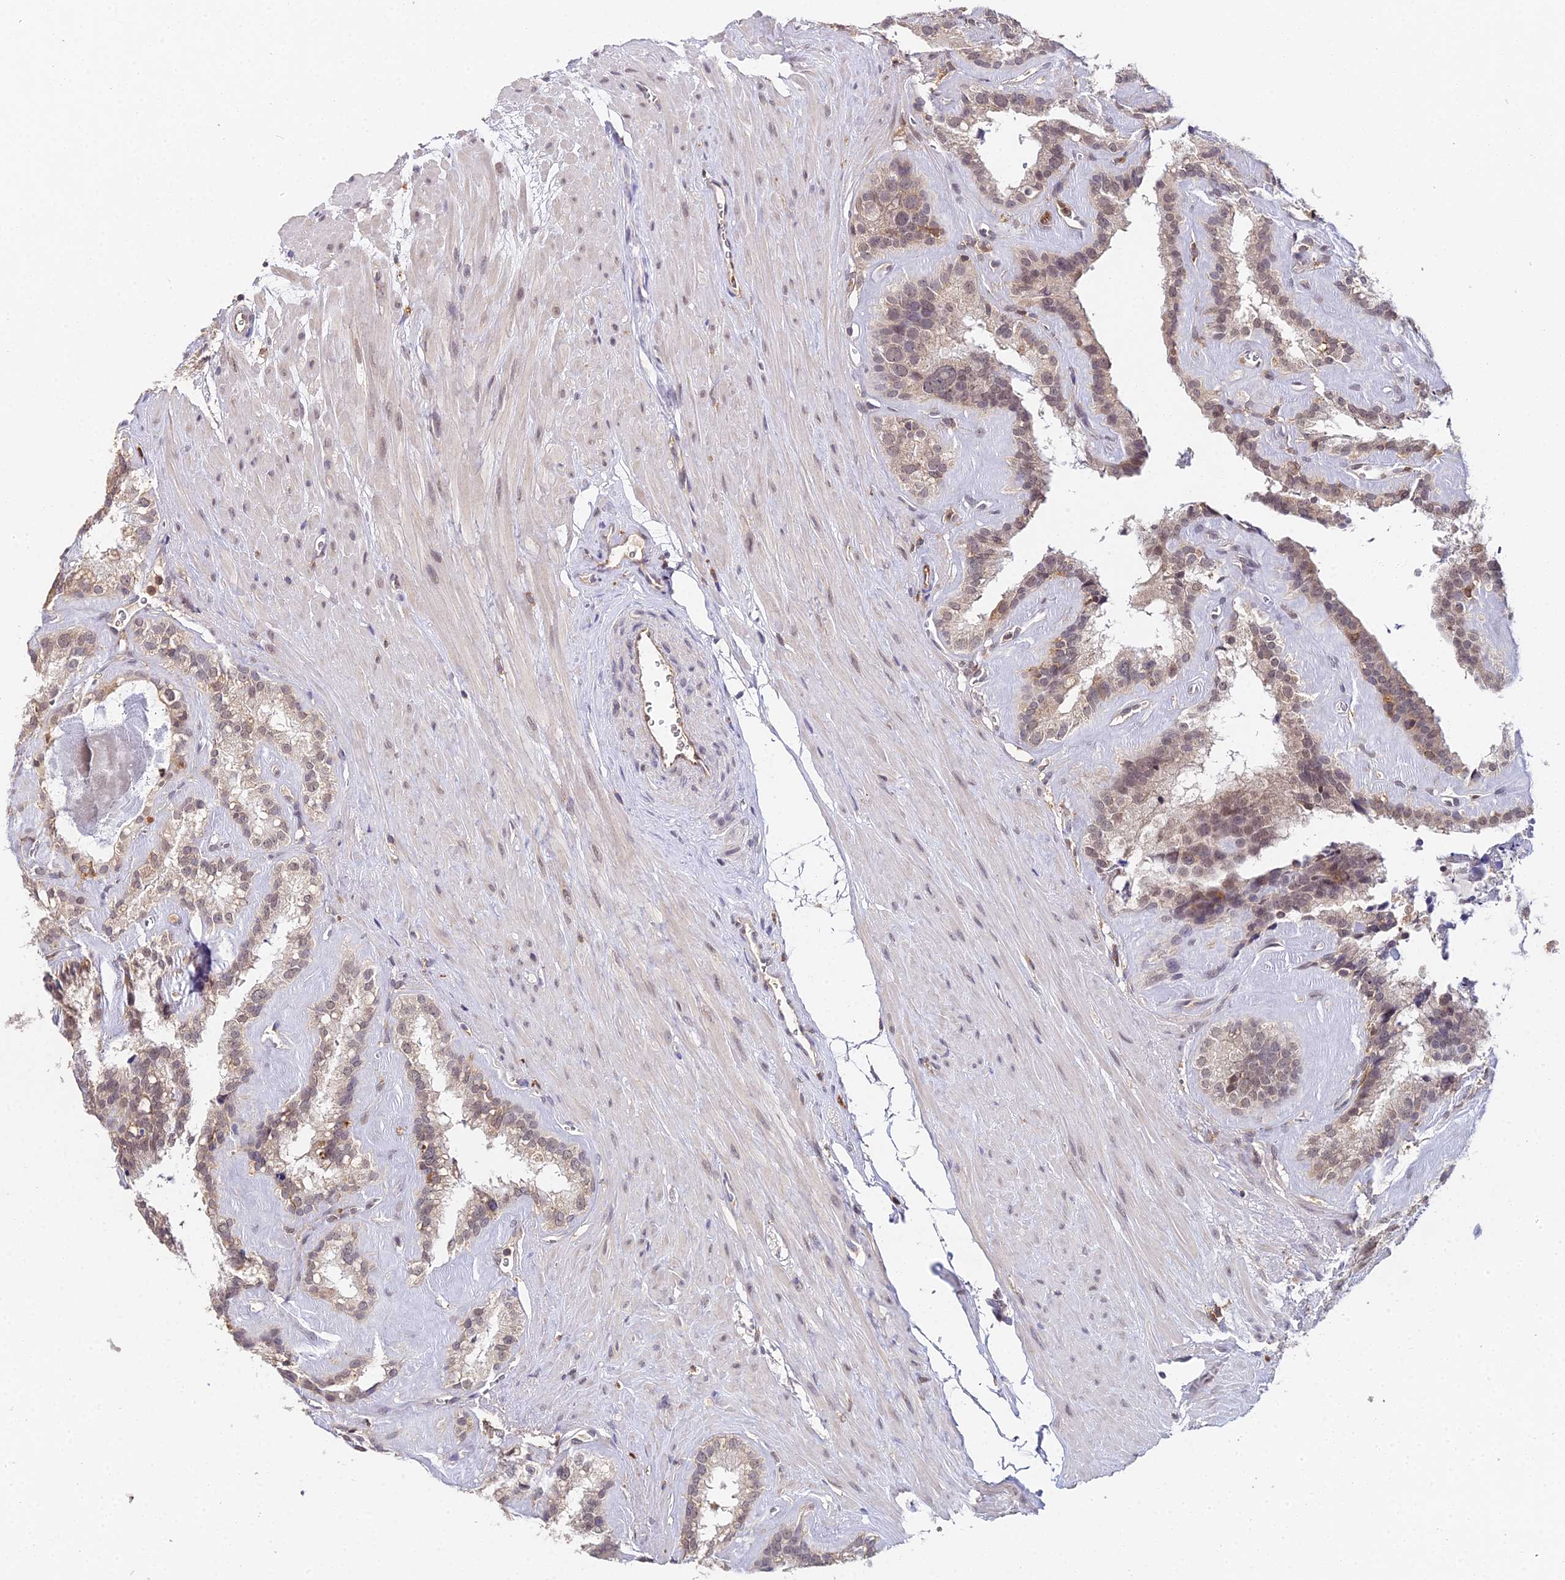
{"staining": {"intensity": "moderate", "quantity": "25%-75%", "location": "cytoplasmic/membranous,nuclear"}, "tissue": "seminal vesicle", "cell_type": "Glandular cells", "image_type": "normal", "snomed": [{"axis": "morphology", "description": "Normal tissue, NOS"}, {"axis": "topography", "description": "Prostate"}, {"axis": "topography", "description": "Seminal veicle"}], "caption": "Seminal vesicle stained with DAB (3,3'-diaminobenzidine) immunohistochemistry displays medium levels of moderate cytoplasmic/membranous,nuclear staining in approximately 25%-75% of glandular cells.", "gene": "TPRX1", "patient": {"sex": "male", "age": 59}}